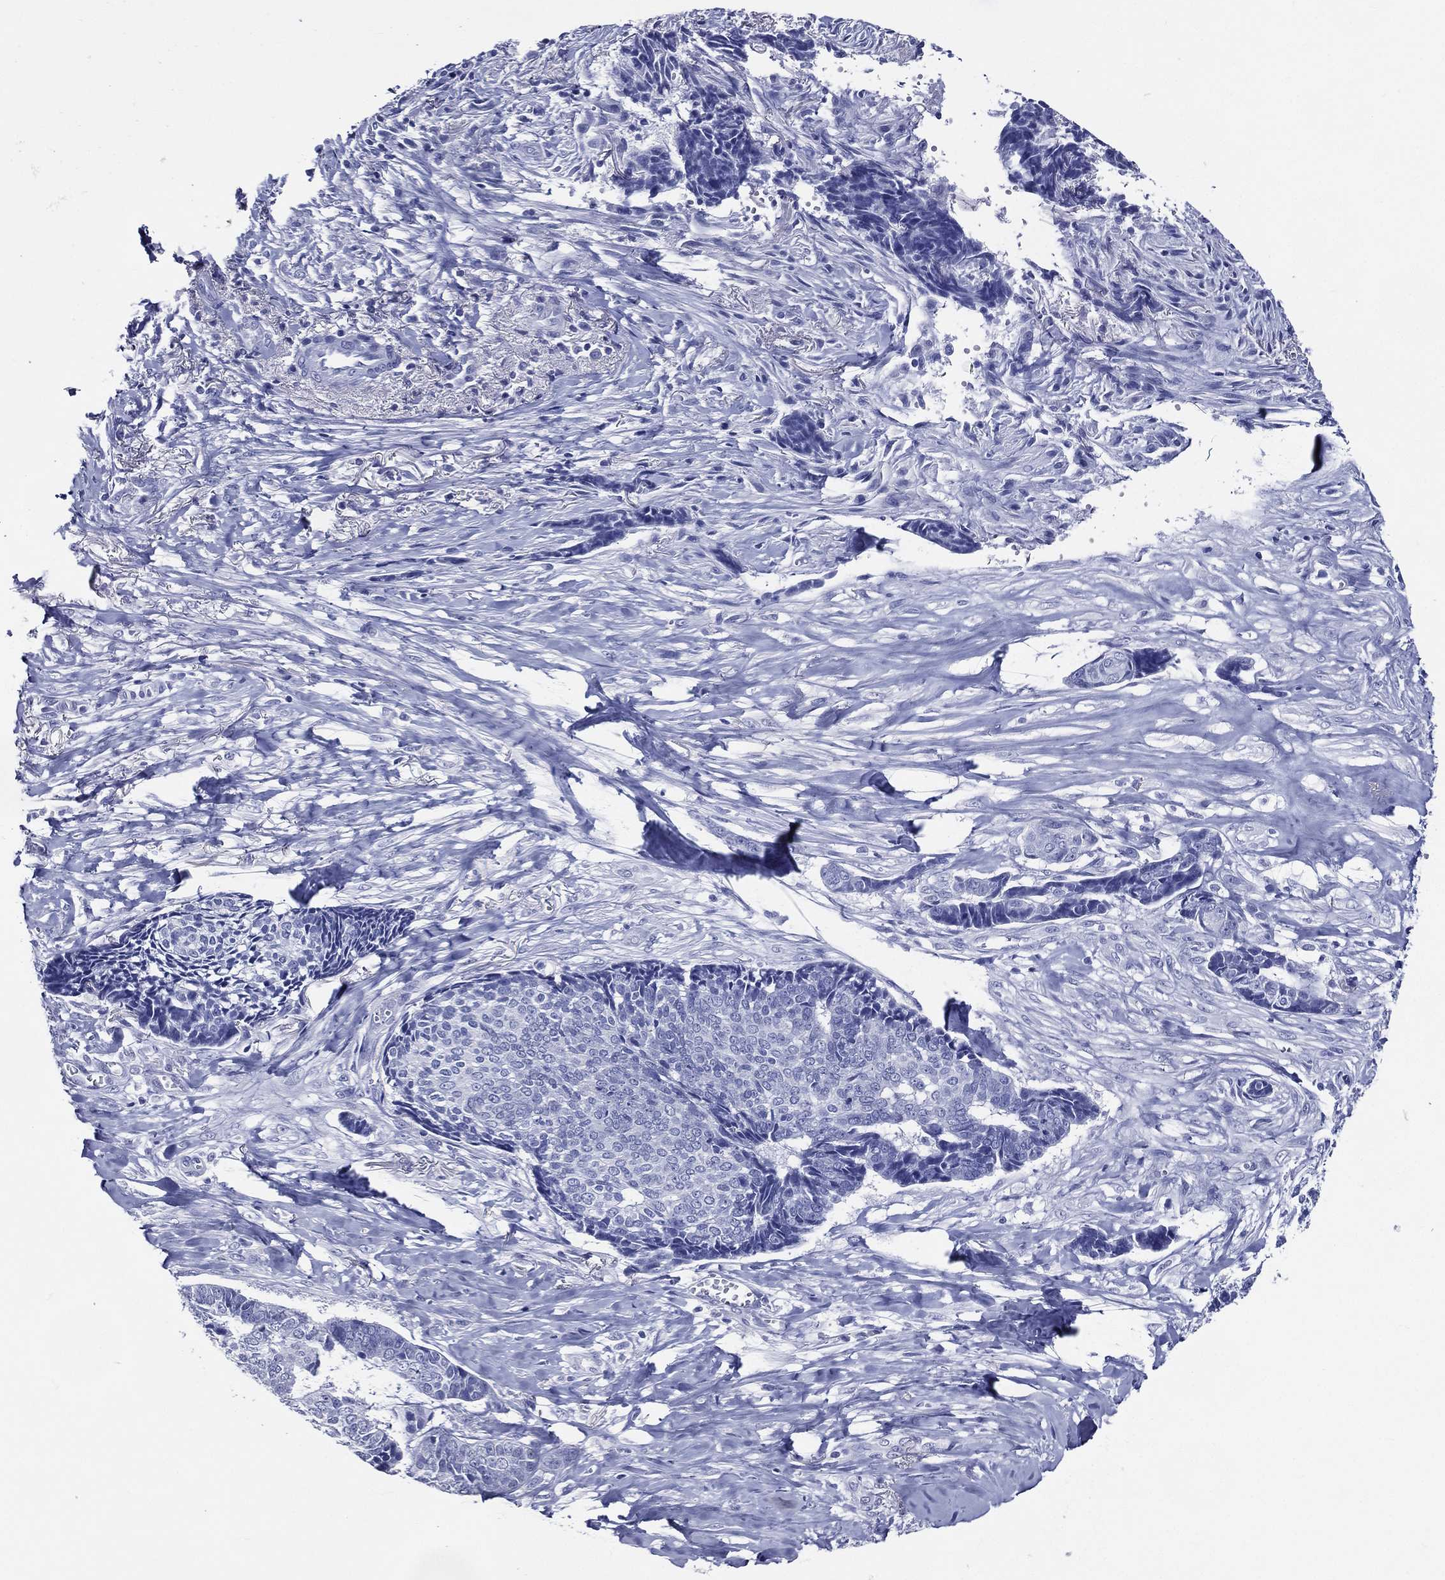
{"staining": {"intensity": "negative", "quantity": "none", "location": "none"}, "tissue": "skin cancer", "cell_type": "Tumor cells", "image_type": "cancer", "snomed": [{"axis": "morphology", "description": "Basal cell carcinoma"}, {"axis": "topography", "description": "Skin"}], "caption": "Photomicrograph shows no protein staining in tumor cells of skin cancer (basal cell carcinoma) tissue.", "gene": "ACE2", "patient": {"sex": "male", "age": 86}}